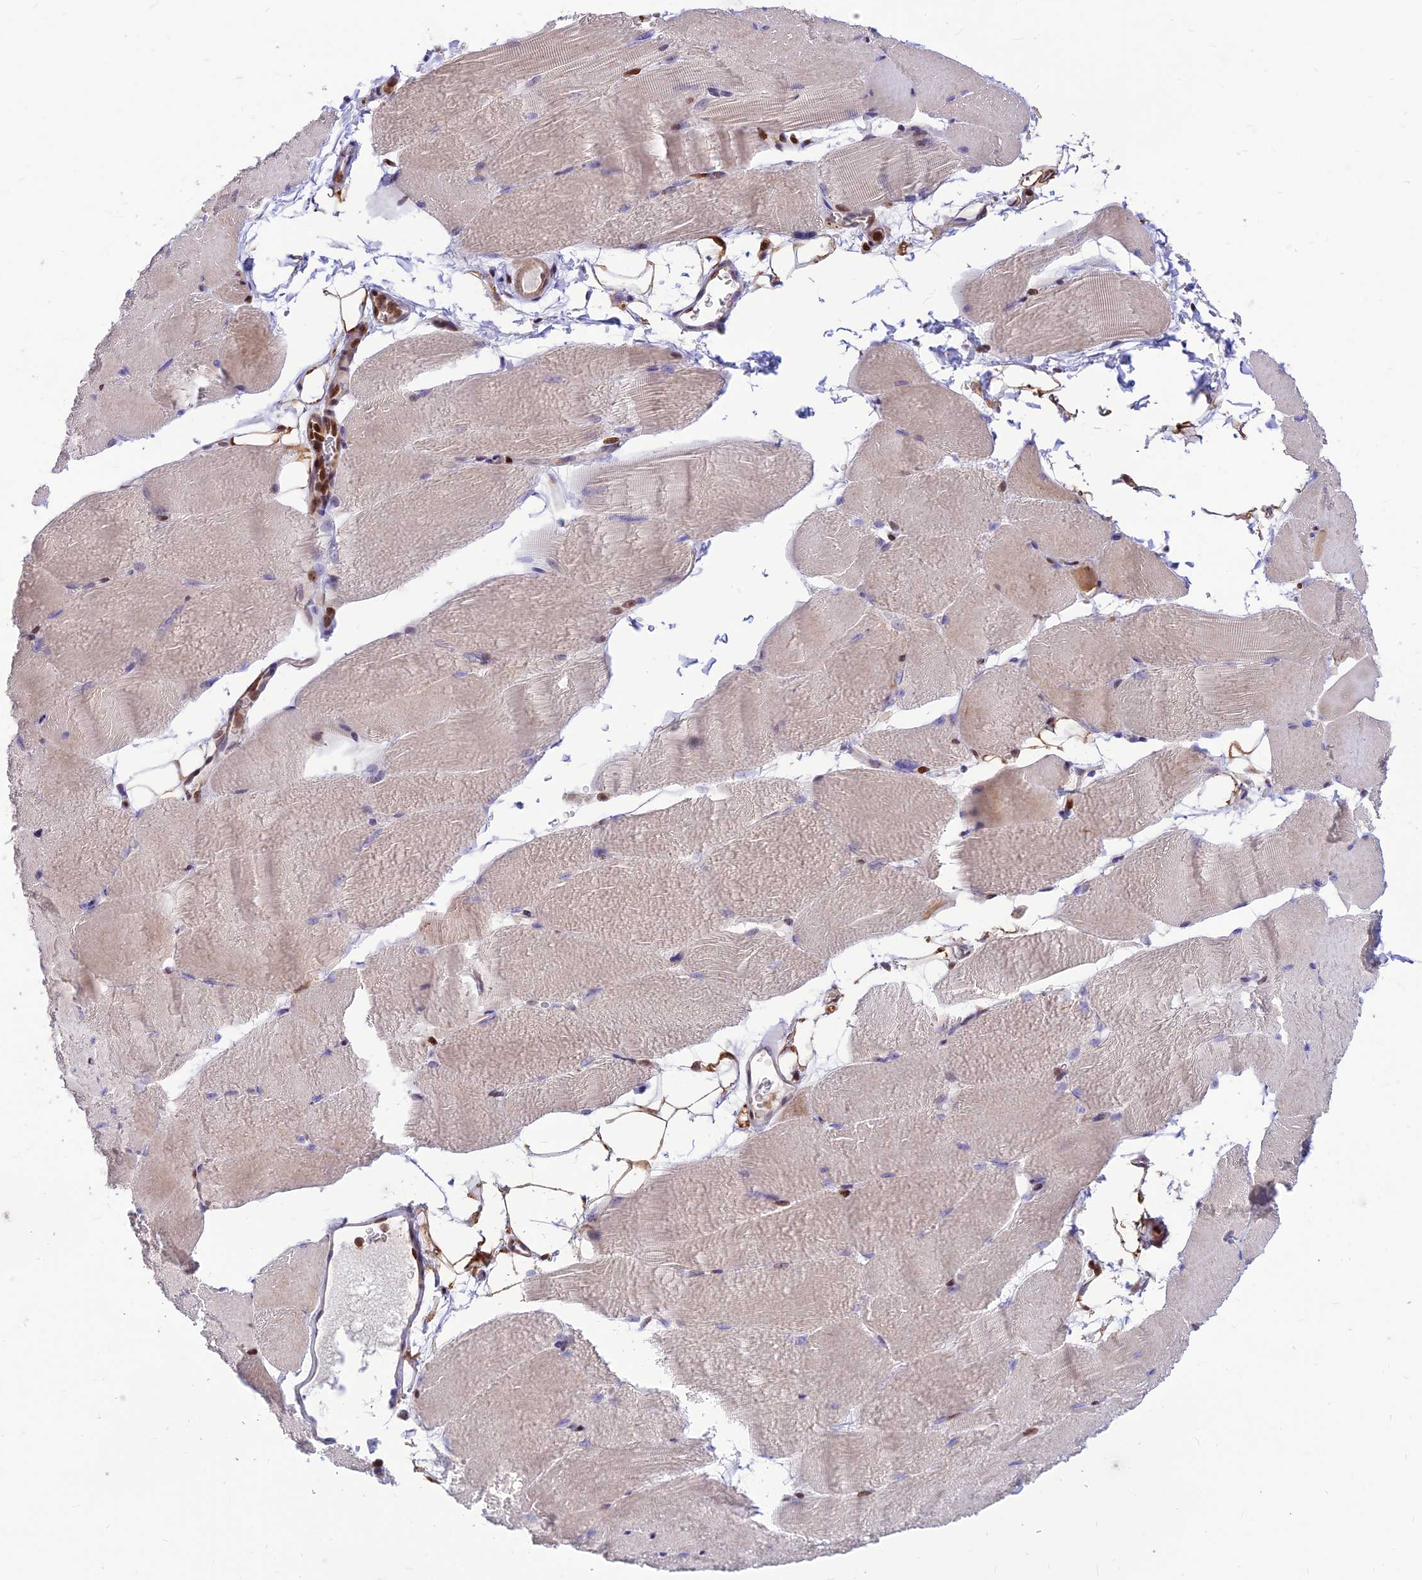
{"staining": {"intensity": "weak", "quantity": "25%-75%", "location": "cytoplasmic/membranous"}, "tissue": "skeletal muscle", "cell_type": "Myocytes", "image_type": "normal", "snomed": [{"axis": "morphology", "description": "Normal tissue, NOS"}, {"axis": "topography", "description": "Skeletal muscle"}, {"axis": "topography", "description": "Parathyroid gland"}], "caption": "Skeletal muscle stained with DAB (3,3'-diaminobenzidine) immunohistochemistry (IHC) shows low levels of weak cytoplasmic/membranous staining in approximately 25%-75% of myocytes.", "gene": "FAM186B", "patient": {"sex": "female", "age": 37}}